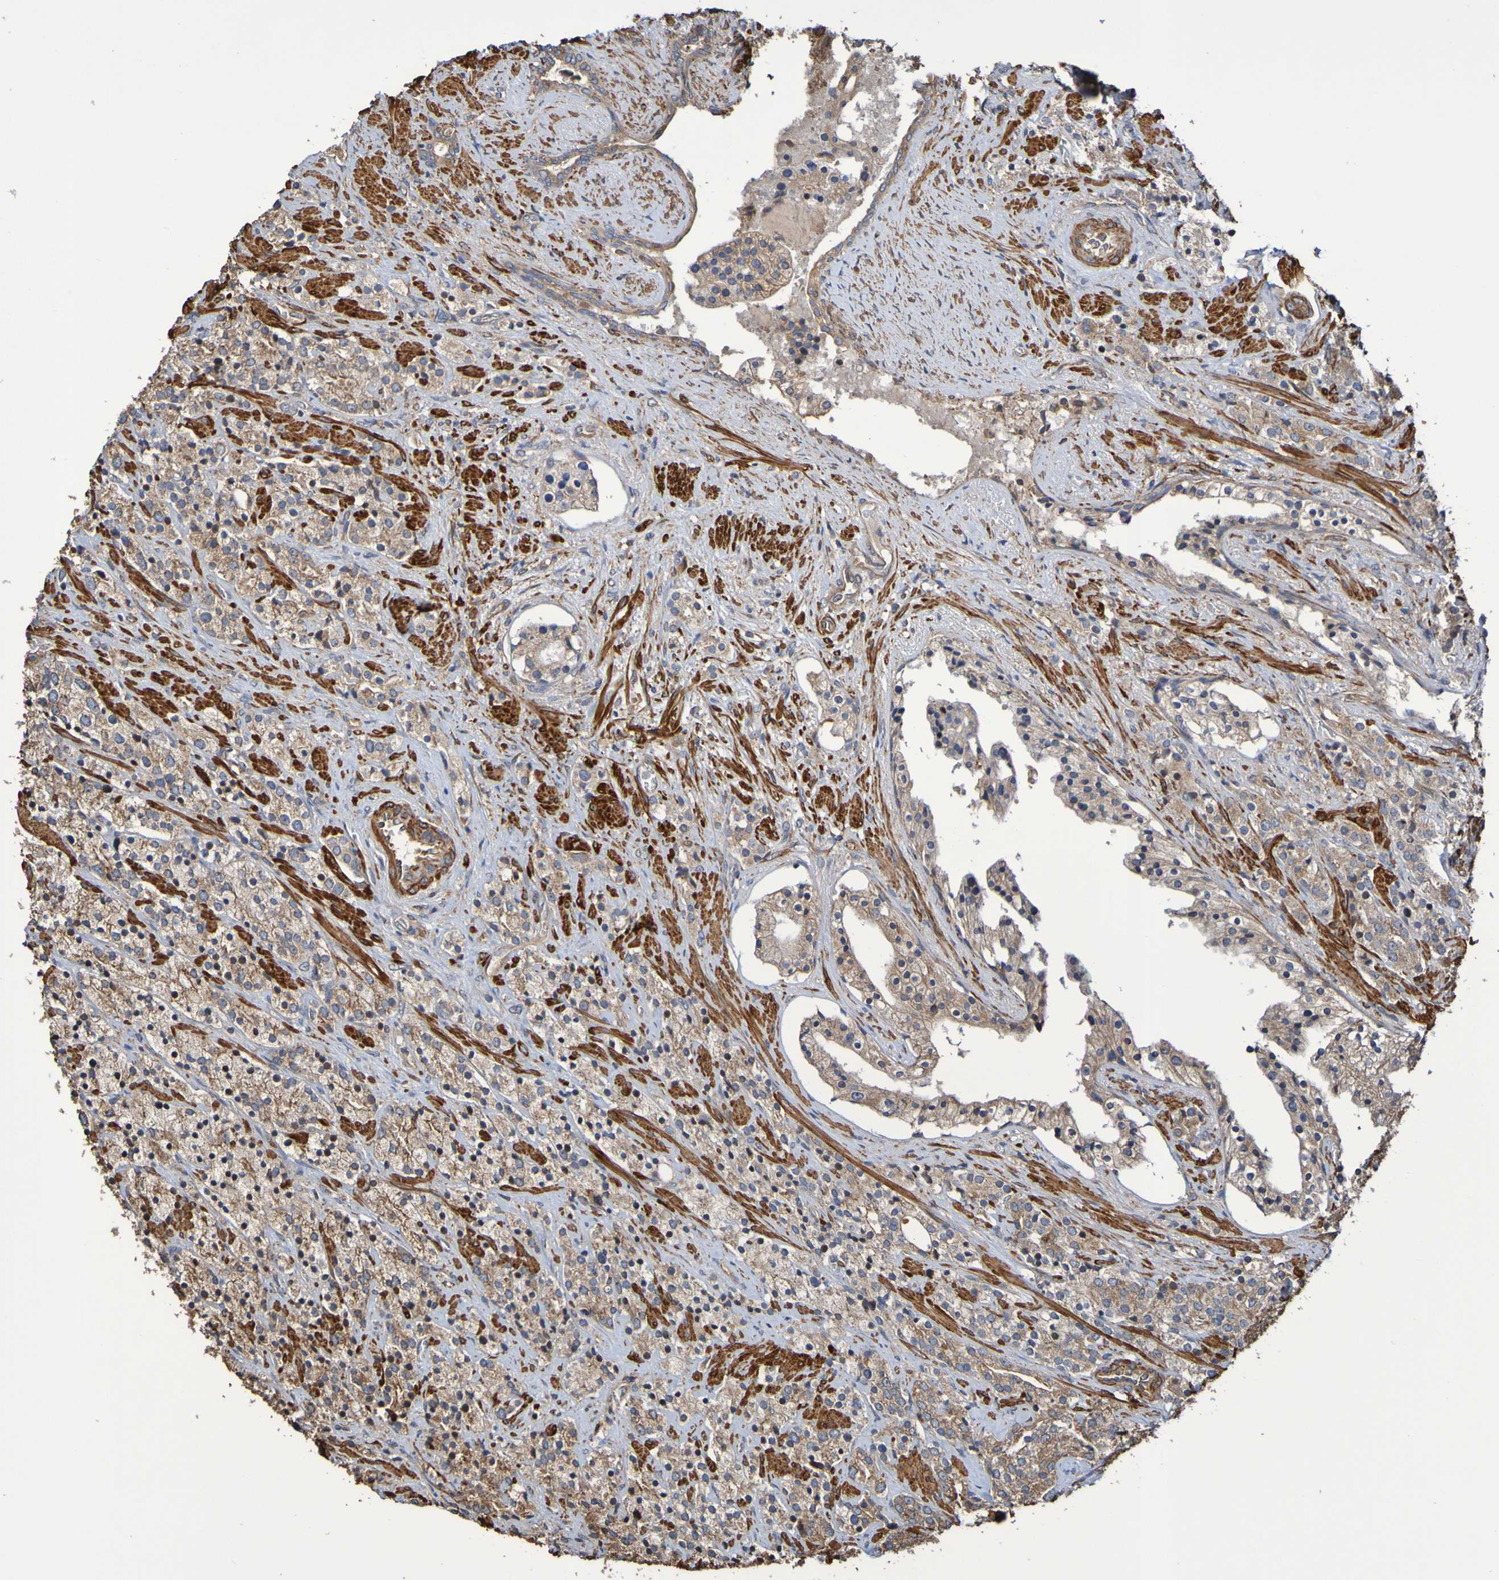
{"staining": {"intensity": "weak", "quantity": ">75%", "location": "cytoplasmic/membranous"}, "tissue": "prostate cancer", "cell_type": "Tumor cells", "image_type": "cancer", "snomed": [{"axis": "morphology", "description": "Adenocarcinoma, High grade"}, {"axis": "topography", "description": "Prostate"}], "caption": "This is a photomicrograph of immunohistochemistry (IHC) staining of prostate cancer, which shows weak expression in the cytoplasmic/membranous of tumor cells.", "gene": "RAB11A", "patient": {"sex": "male", "age": 71}}